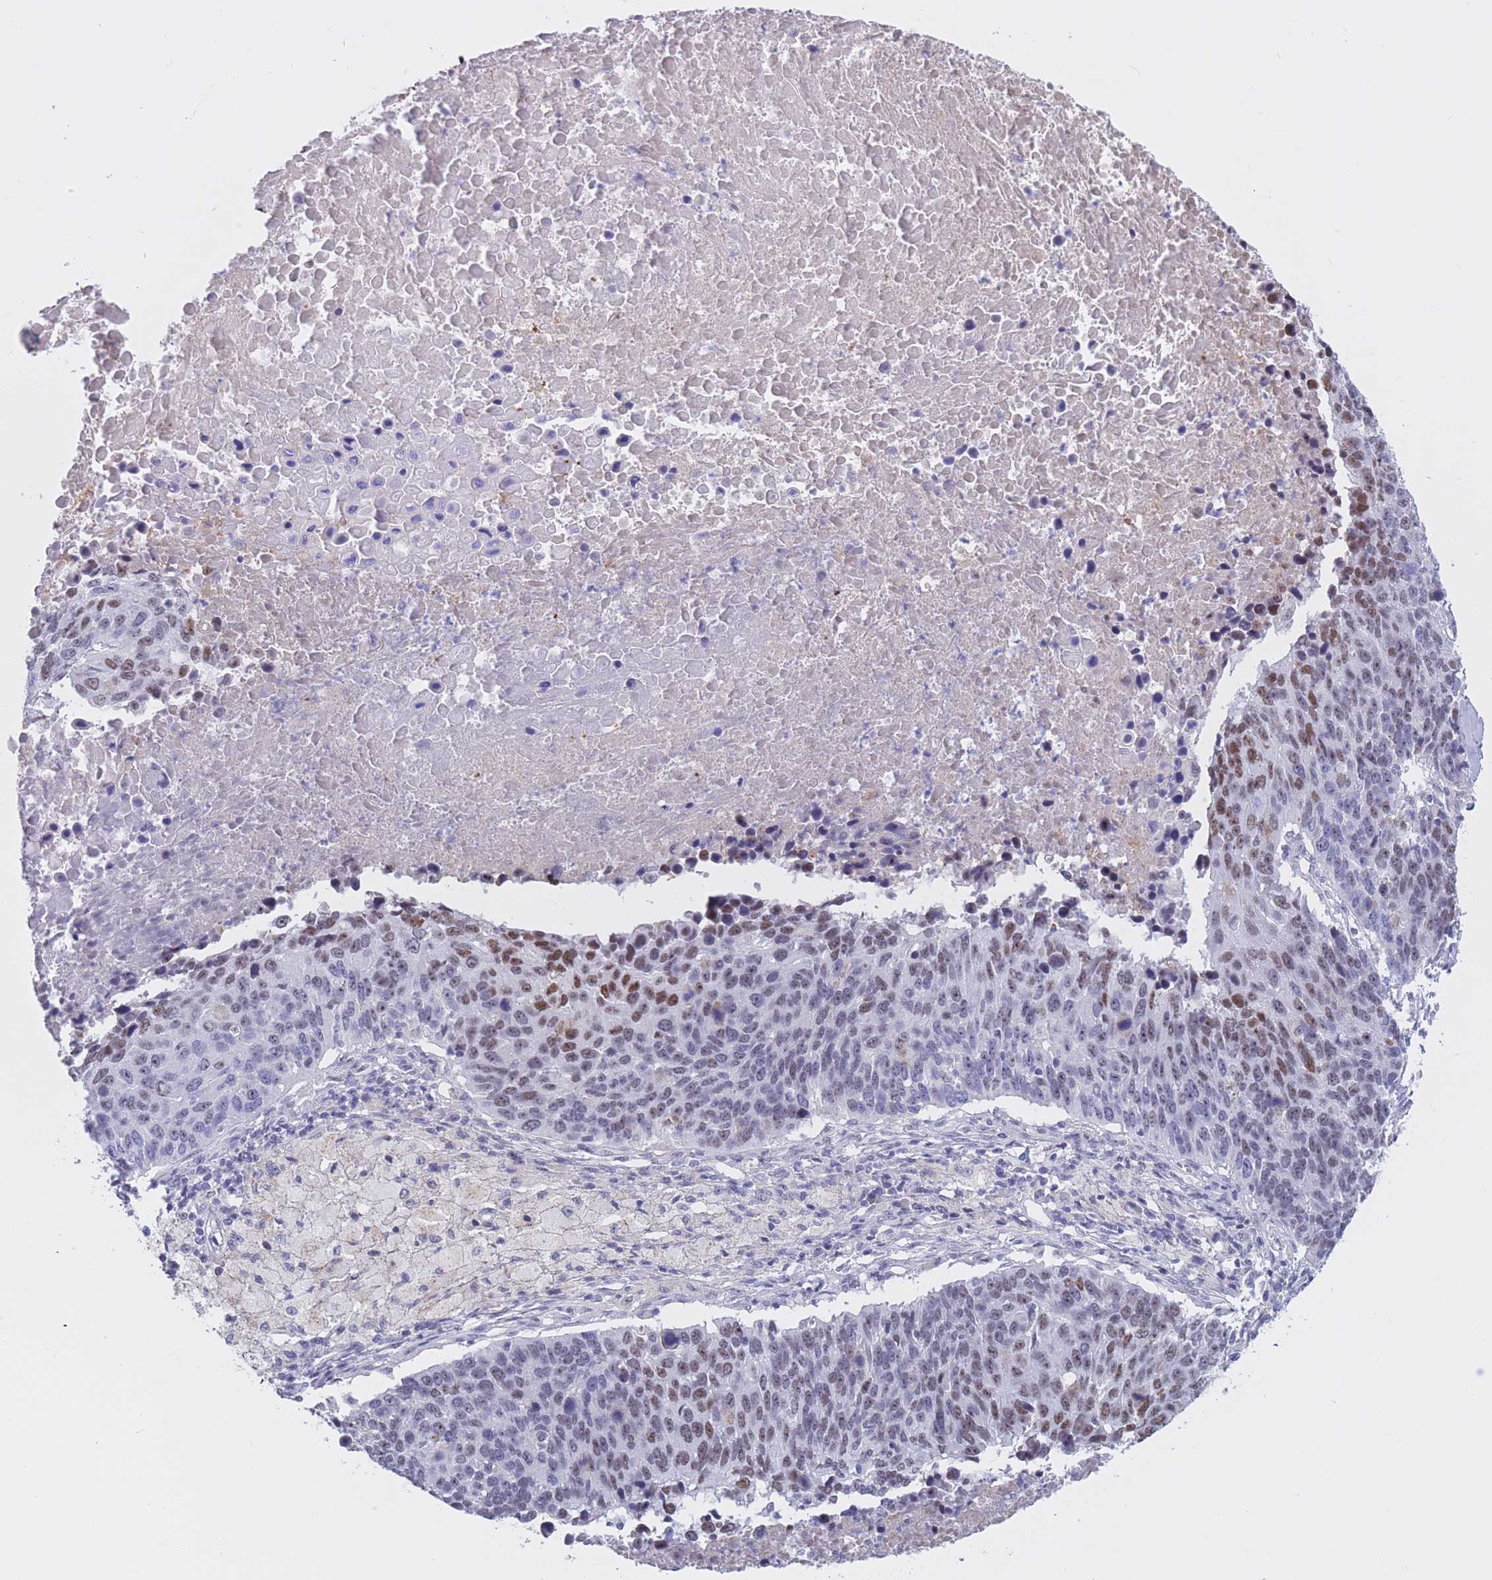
{"staining": {"intensity": "moderate", "quantity": "25%-75%", "location": "nuclear"}, "tissue": "lung cancer", "cell_type": "Tumor cells", "image_type": "cancer", "snomed": [{"axis": "morphology", "description": "Normal tissue, NOS"}, {"axis": "morphology", "description": "Squamous cell carcinoma, NOS"}, {"axis": "topography", "description": "Lymph node"}, {"axis": "topography", "description": "Lung"}], "caption": "DAB (3,3'-diaminobenzidine) immunohistochemical staining of lung cancer (squamous cell carcinoma) exhibits moderate nuclear protein staining in approximately 25%-75% of tumor cells.", "gene": "BOP1", "patient": {"sex": "male", "age": 66}}